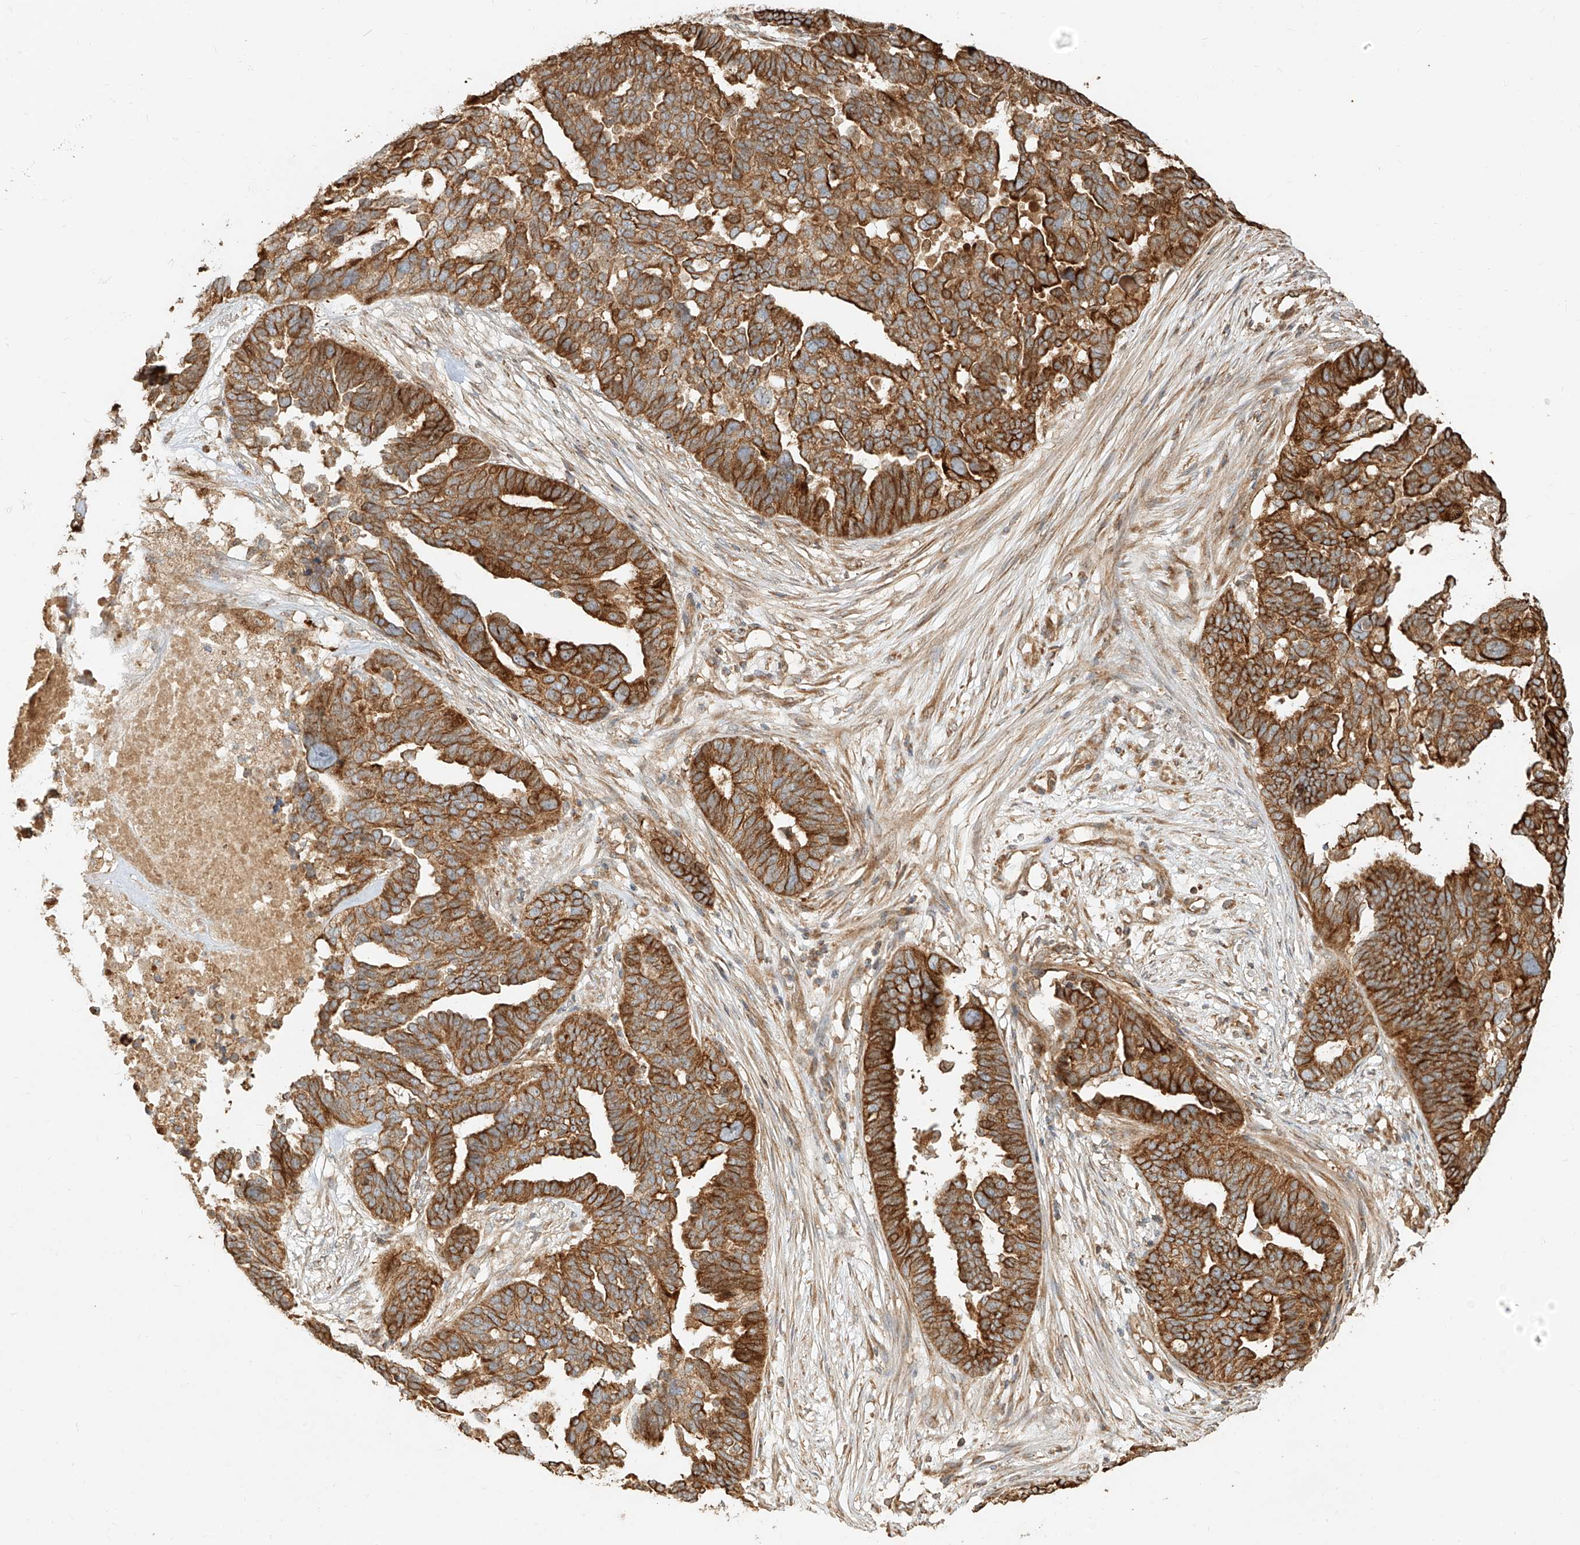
{"staining": {"intensity": "strong", "quantity": ">75%", "location": "cytoplasmic/membranous"}, "tissue": "ovarian cancer", "cell_type": "Tumor cells", "image_type": "cancer", "snomed": [{"axis": "morphology", "description": "Cystadenocarcinoma, serous, NOS"}, {"axis": "topography", "description": "Ovary"}], "caption": "Strong cytoplasmic/membranous positivity is identified in about >75% of tumor cells in ovarian cancer.", "gene": "EFNB1", "patient": {"sex": "female", "age": 59}}